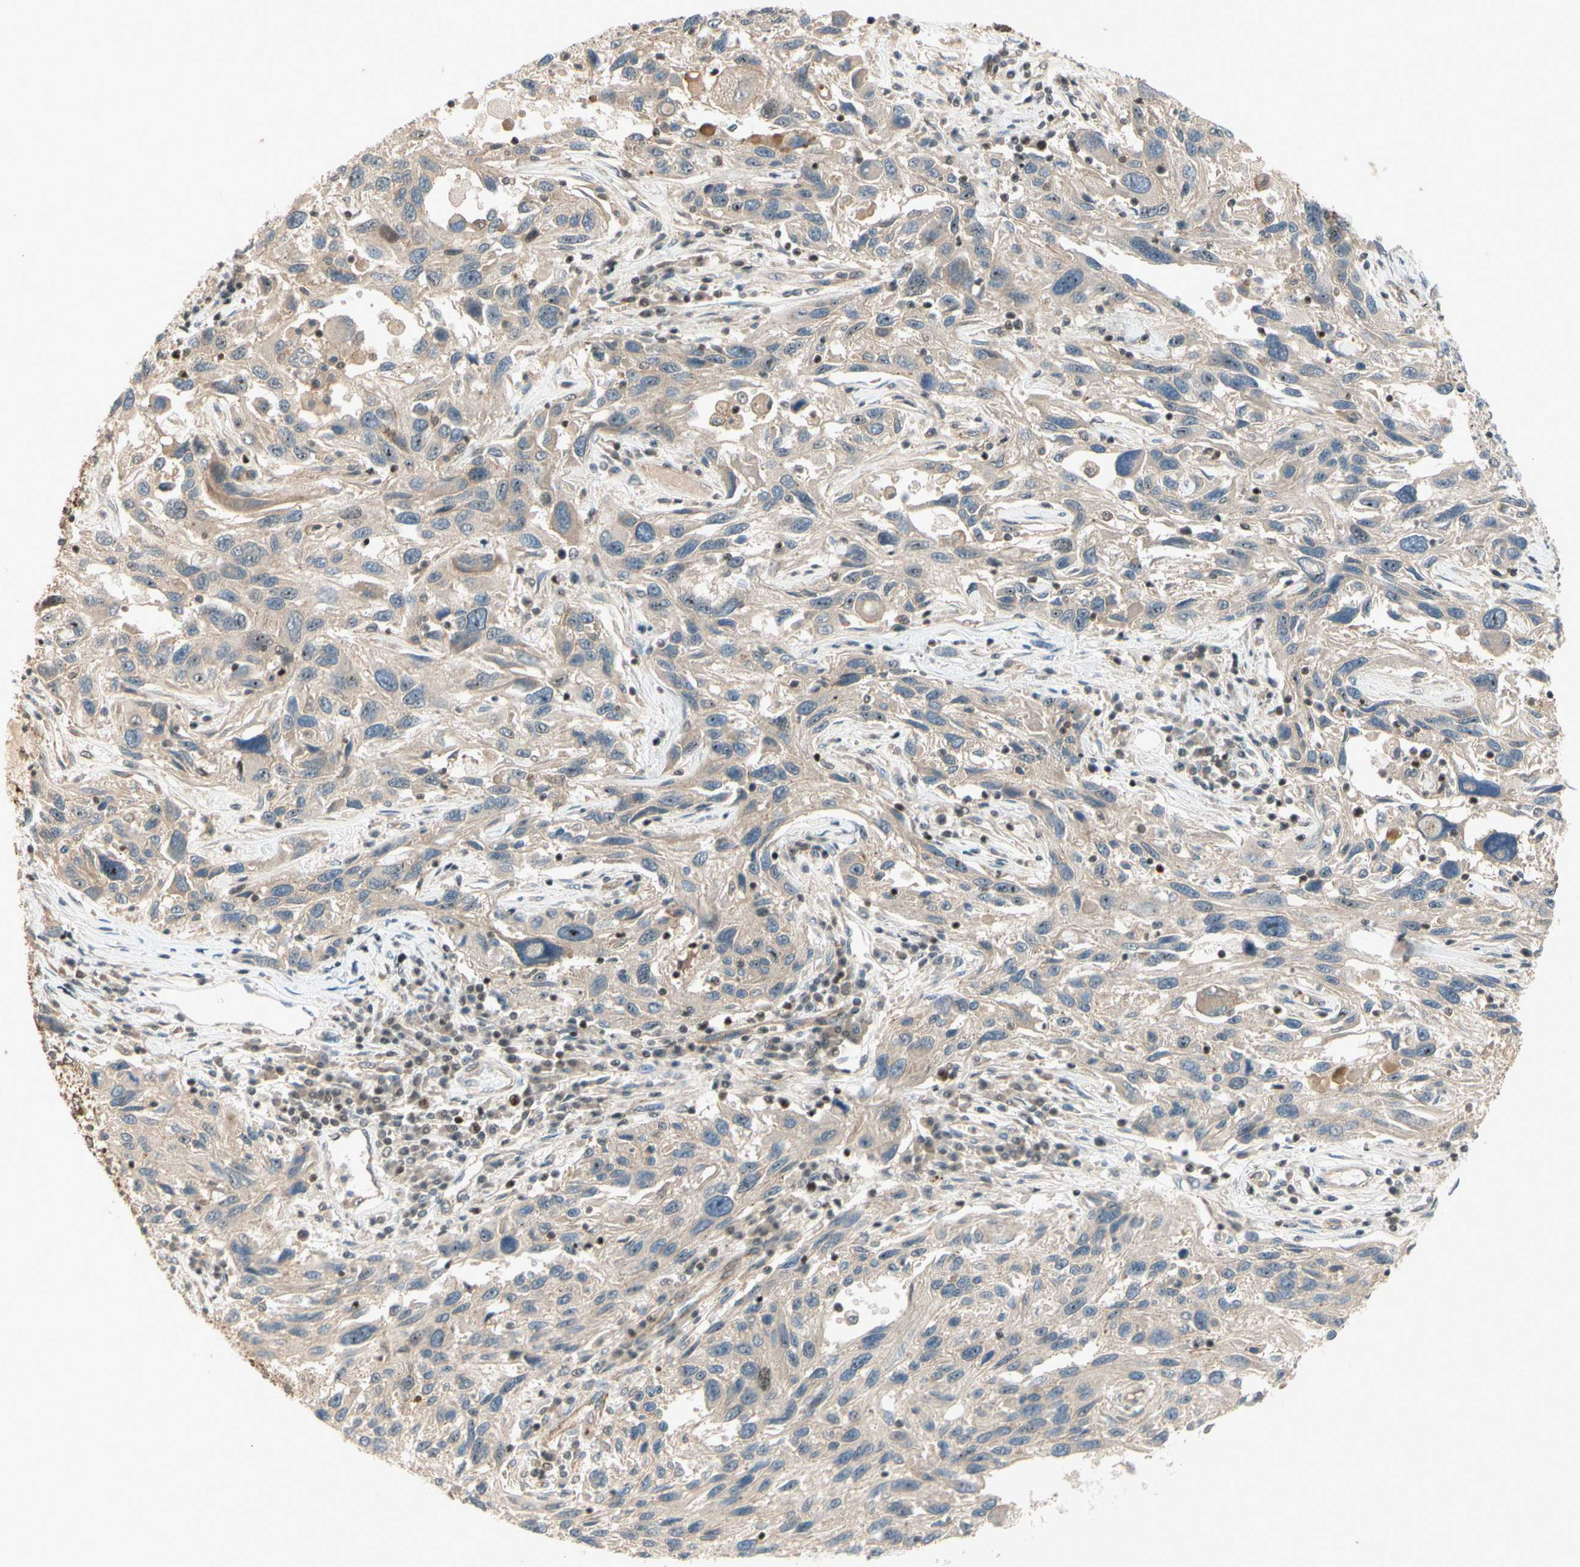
{"staining": {"intensity": "weak", "quantity": ">75%", "location": "cytoplasmic/membranous"}, "tissue": "melanoma", "cell_type": "Tumor cells", "image_type": "cancer", "snomed": [{"axis": "morphology", "description": "Malignant melanoma, NOS"}, {"axis": "topography", "description": "Skin"}], "caption": "Immunohistochemical staining of malignant melanoma exhibits low levels of weak cytoplasmic/membranous expression in about >75% of tumor cells. (Stains: DAB (3,3'-diaminobenzidine) in brown, nuclei in blue, Microscopy: brightfield microscopy at high magnification).", "gene": "NFYA", "patient": {"sex": "male", "age": 53}}